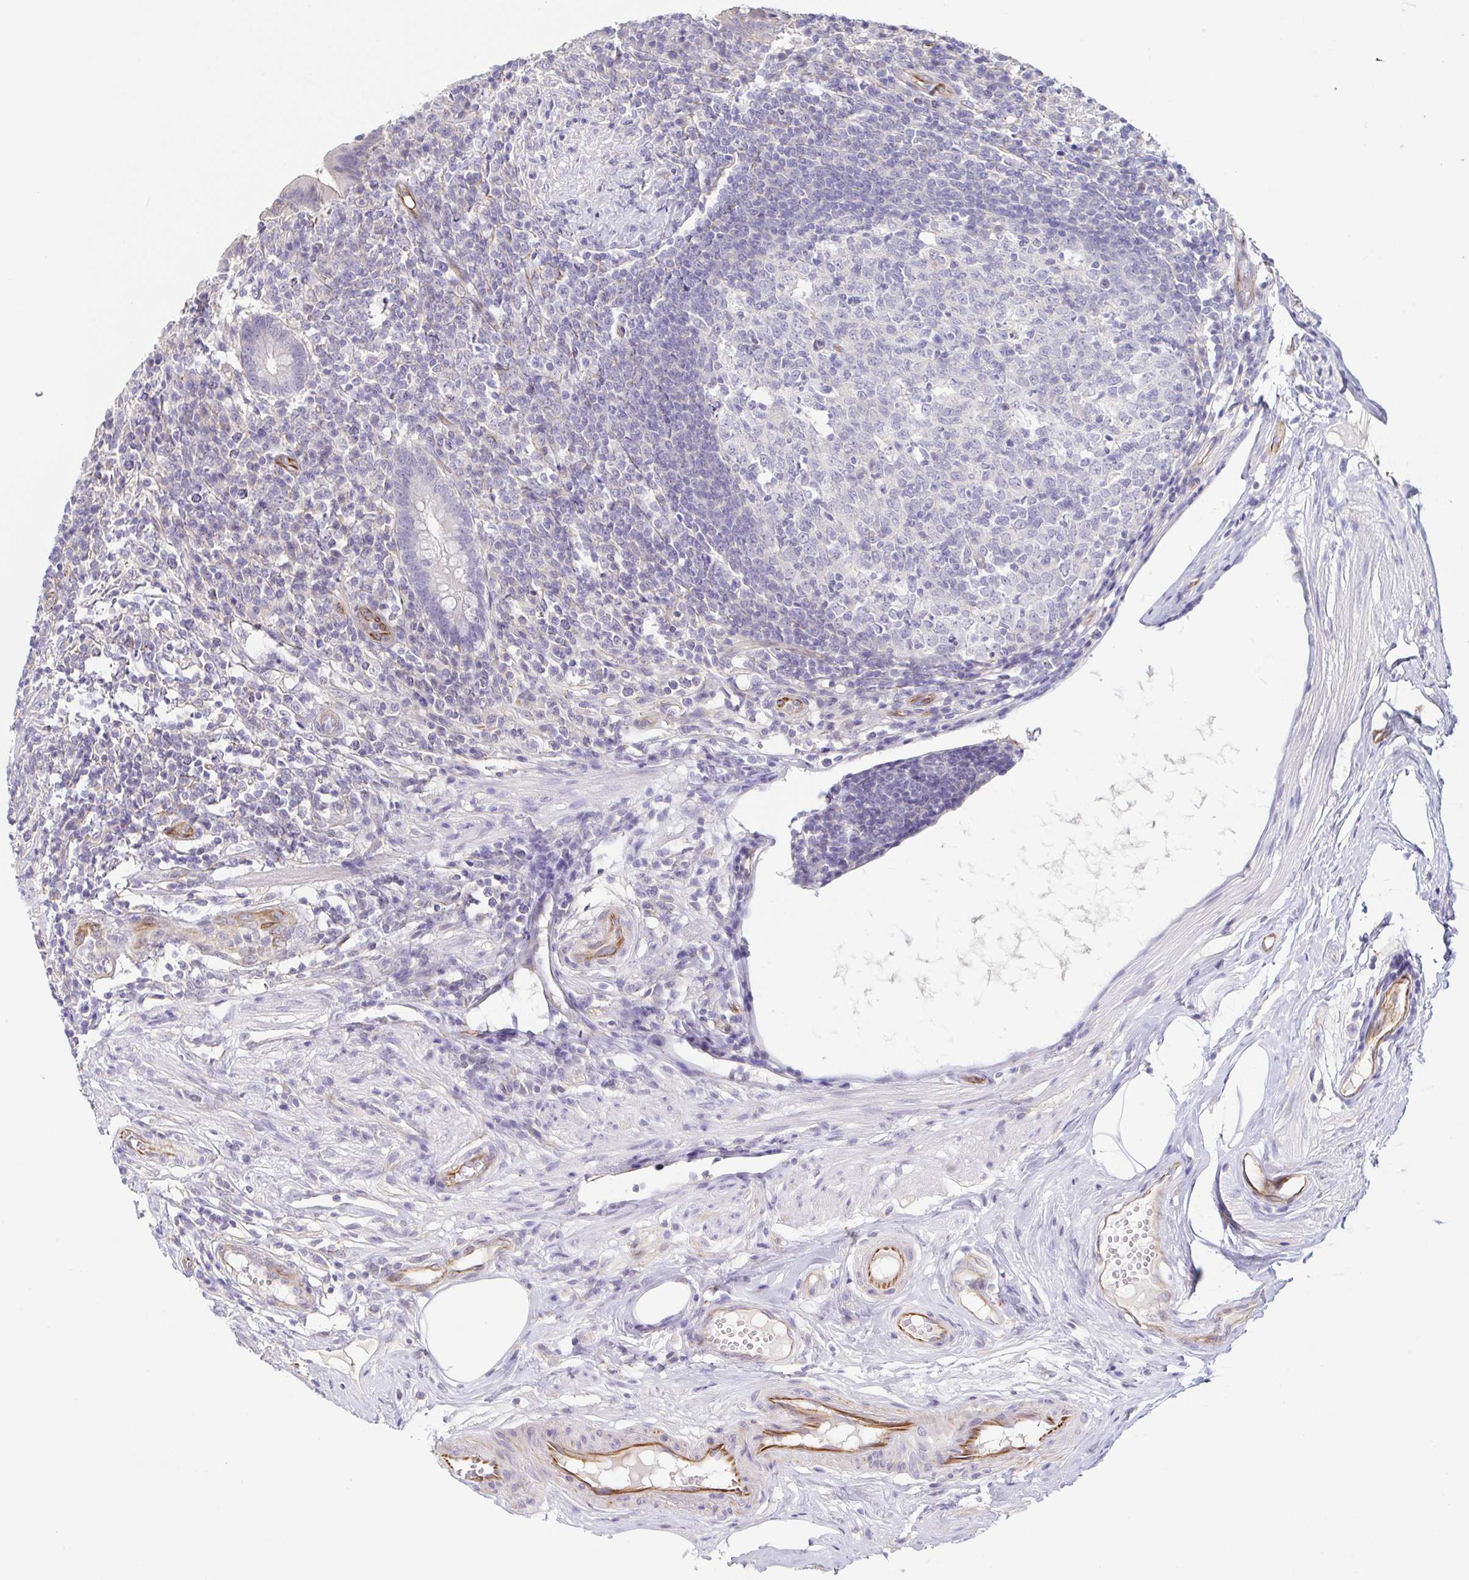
{"staining": {"intensity": "moderate", "quantity": "<25%", "location": "cytoplasmic/membranous"}, "tissue": "appendix", "cell_type": "Glandular cells", "image_type": "normal", "snomed": [{"axis": "morphology", "description": "Normal tissue, NOS"}, {"axis": "topography", "description": "Appendix"}], "caption": "IHC photomicrograph of unremarkable appendix stained for a protein (brown), which reveals low levels of moderate cytoplasmic/membranous positivity in about <25% of glandular cells.", "gene": "COL17A1", "patient": {"sex": "female", "age": 56}}